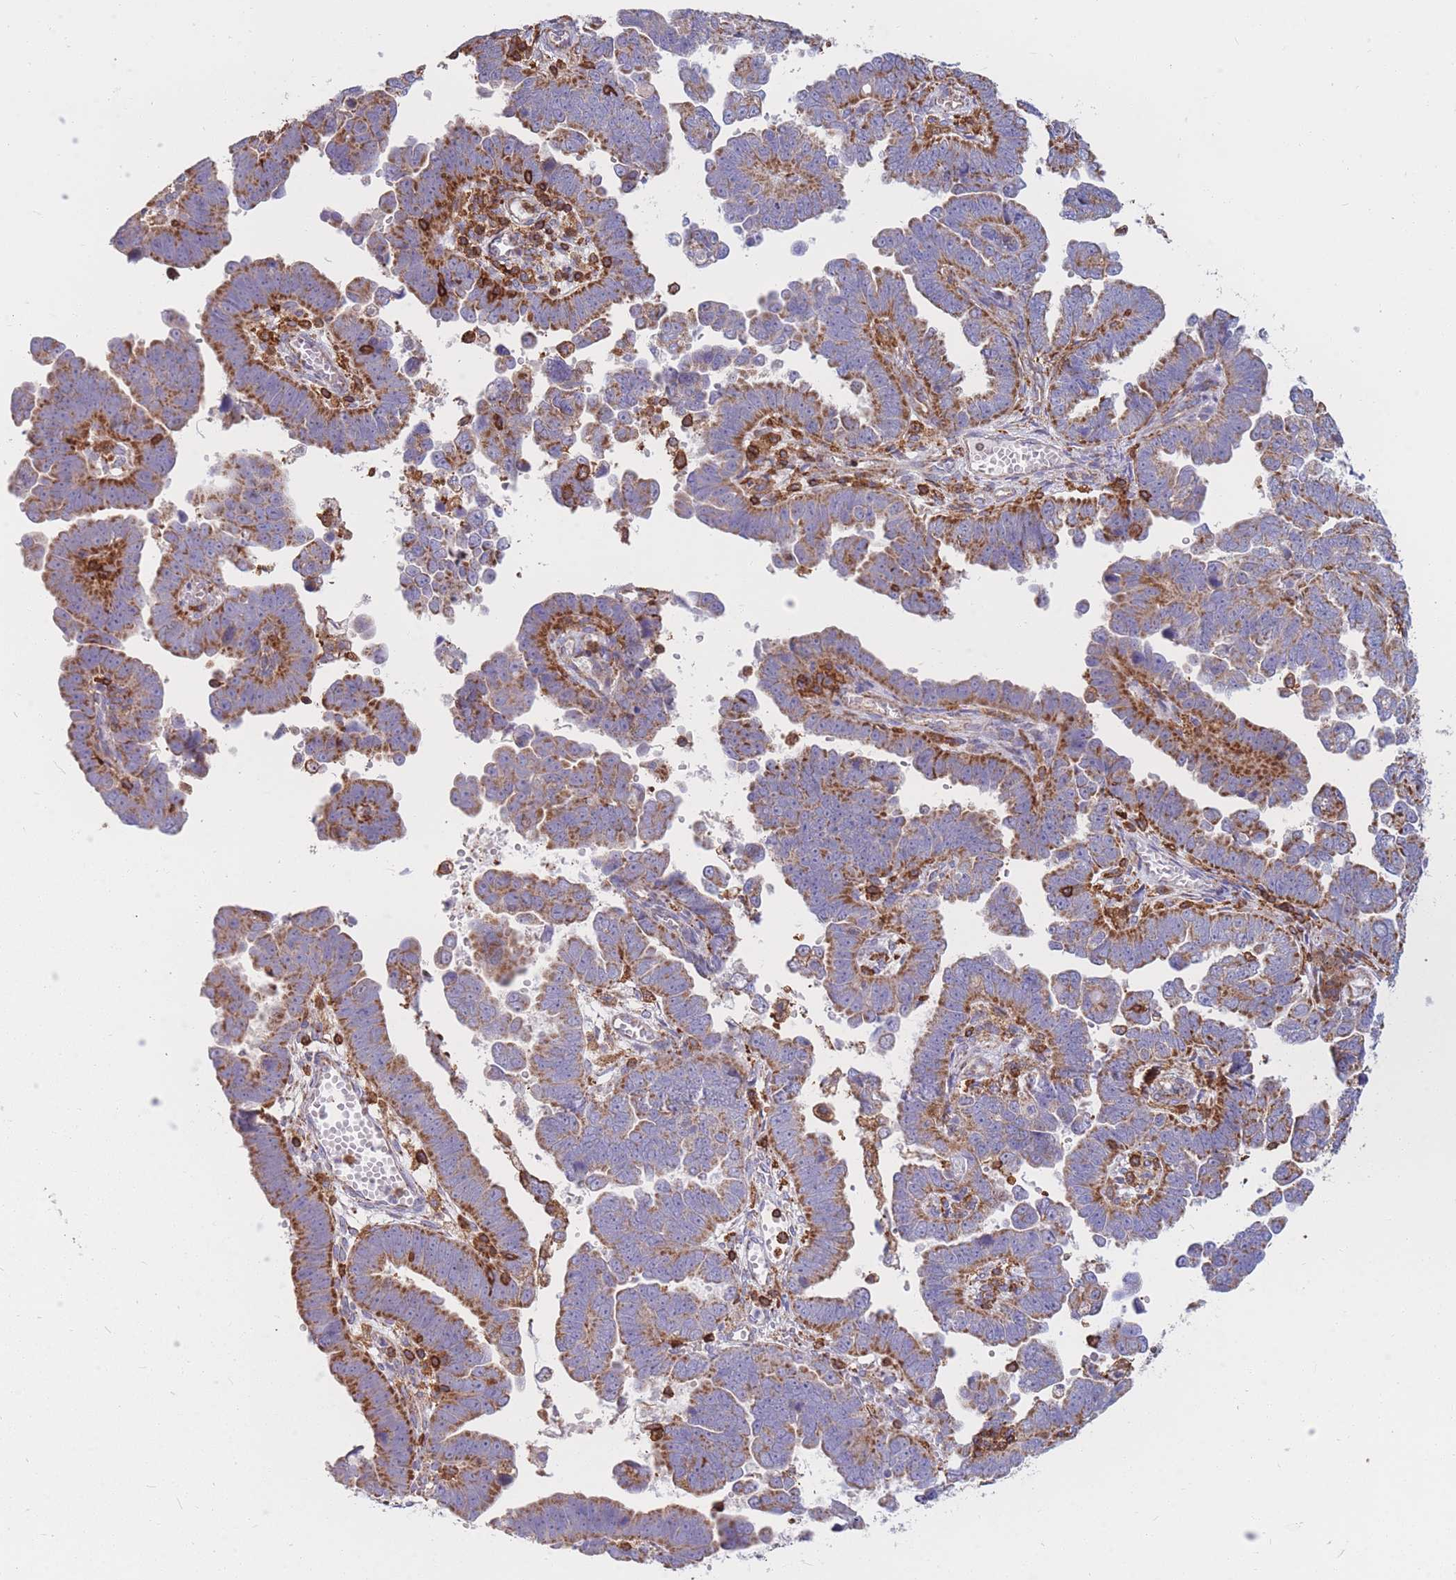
{"staining": {"intensity": "moderate", "quantity": ">75%", "location": "cytoplasmic/membranous"}, "tissue": "endometrial cancer", "cell_type": "Tumor cells", "image_type": "cancer", "snomed": [{"axis": "morphology", "description": "Adenocarcinoma, NOS"}, {"axis": "topography", "description": "Endometrium"}], "caption": "Immunohistochemical staining of endometrial cancer exhibits moderate cytoplasmic/membranous protein positivity in about >75% of tumor cells.", "gene": "MRPL54", "patient": {"sex": "female", "age": 75}}